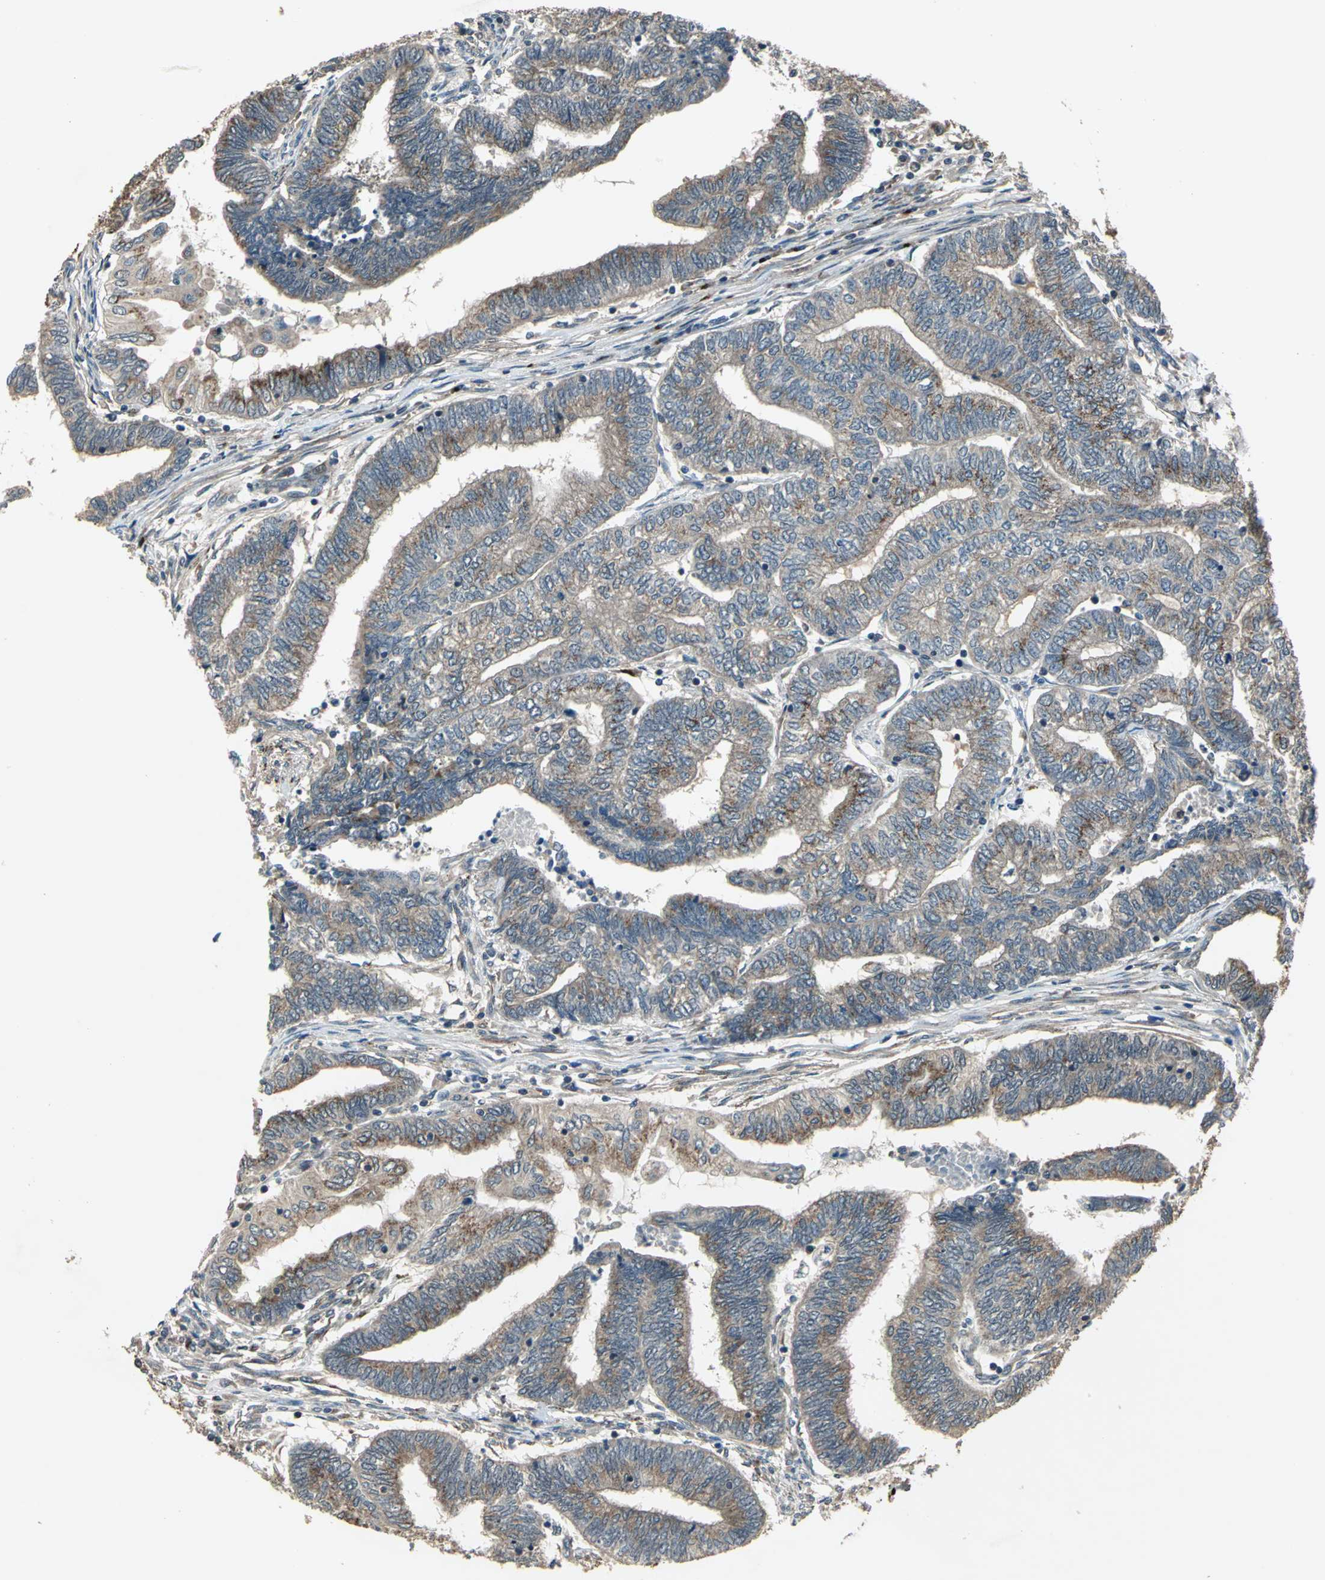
{"staining": {"intensity": "moderate", "quantity": ">75%", "location": "cytoplasmic/membranous"}, "tissue": "endometrial cancer", "cell_type": "Tumor cells", "image_type": "cancer", "snomed": [{"axis": "morphology", "description": "Adenocarcinoma, NOS"}, {"axis": "topography", "description": "Uterus"}, {"axis": "topography", "description": "Endometrium"}], "caption": "A high-resolution micrograph shows immunohistochemistry (IHC) staining of endometrial adenocarcinoma, which exhibits moderate cytoplasmic/membranous staining in approximately >75% of tumor cells. Using DAB (3,3'-diaminobenzidine) (brown) and hematoxylin (blue) stains, captured at high magnification using brightfield microscopy.", "gene": "NFKBIE", "patient": {"sex": "female", "age": 70}}